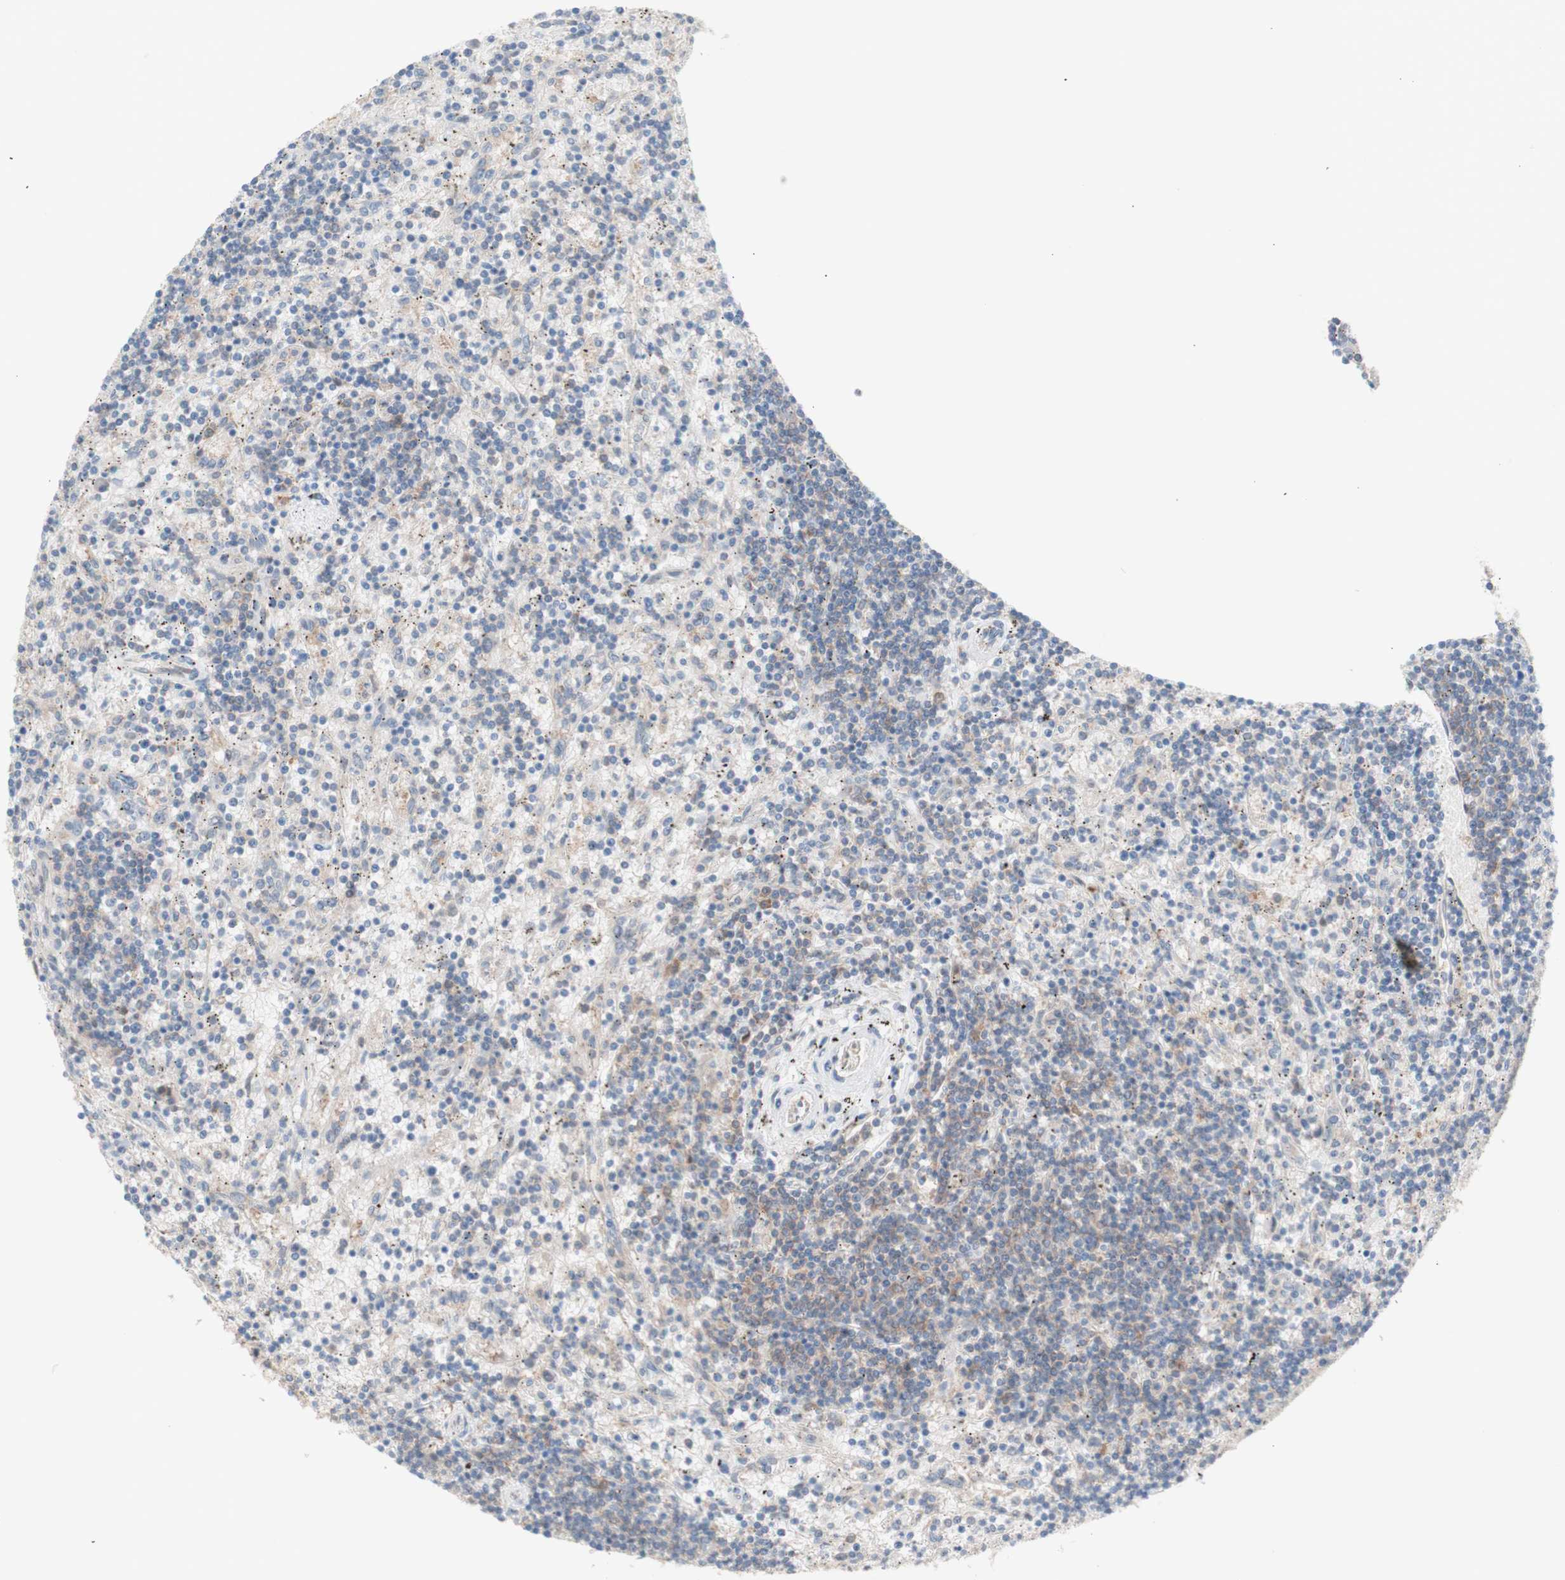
{"staining": {"intensity": "weak", "quantity": ">75%", "location": "cytoplasmic/membranous"}, "tissue": "lymphoma", "cell_type": "Tumor cells", "image_type": "cancer", "snomed": [{"axis": "morphology", "description": "Malignant lymphoma, non-Hodgkin's type, Low grade"}, {"axis": "topography", "description": "Spleen"}], "caption": "Low-grade malignant lymphoma, non-Hodgkin's type stained with DAB immunohistochemistry (IHC) exhibits low levels of weak cytoplasmic/membranous staining in about >75% of tumor cells. Nuclei are stained in blue.", "gene": "PRMT5", "patient": {"sex": "male", "age": 76}}